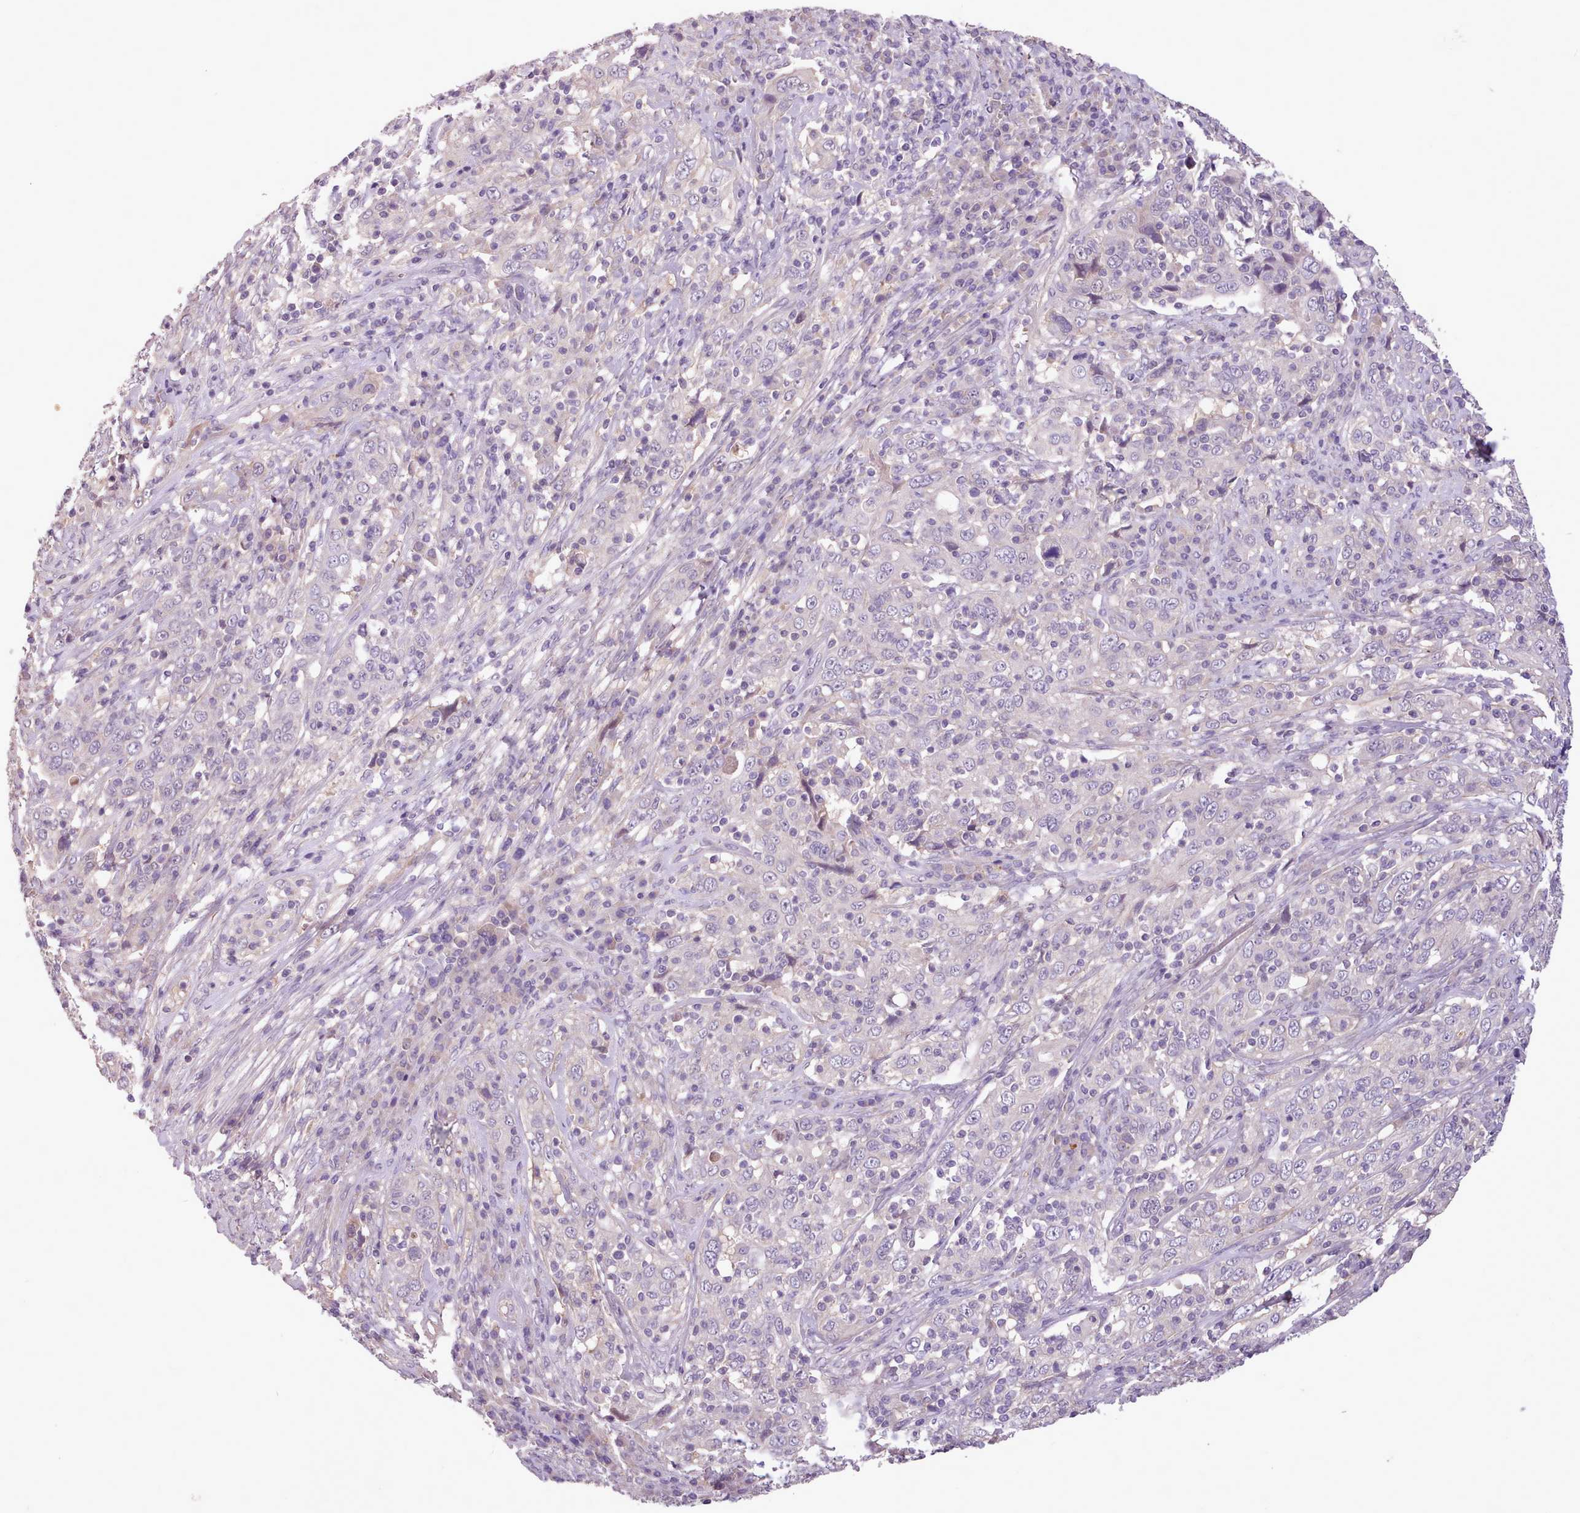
{"staining": {"intensity": "negative", "quantity": "none", "location": "none"}, "tissue": "cervical cancer", "cell_type": "Tumor cells", "image_type": "cancer", "snomed": [{"axis": "morphology", "description": "Squamous cell carcinoma, NOS"}, {"axis": "topography", "description": "Cervix"}], "caption": "This is an immunohistochemistry (IHC) histopathology image of human squamous cell carcinoma (cervical). There is no positivity in tumor cells.", "gene": "ZNF607", "patient": {"sex": "female", "age": 46}}